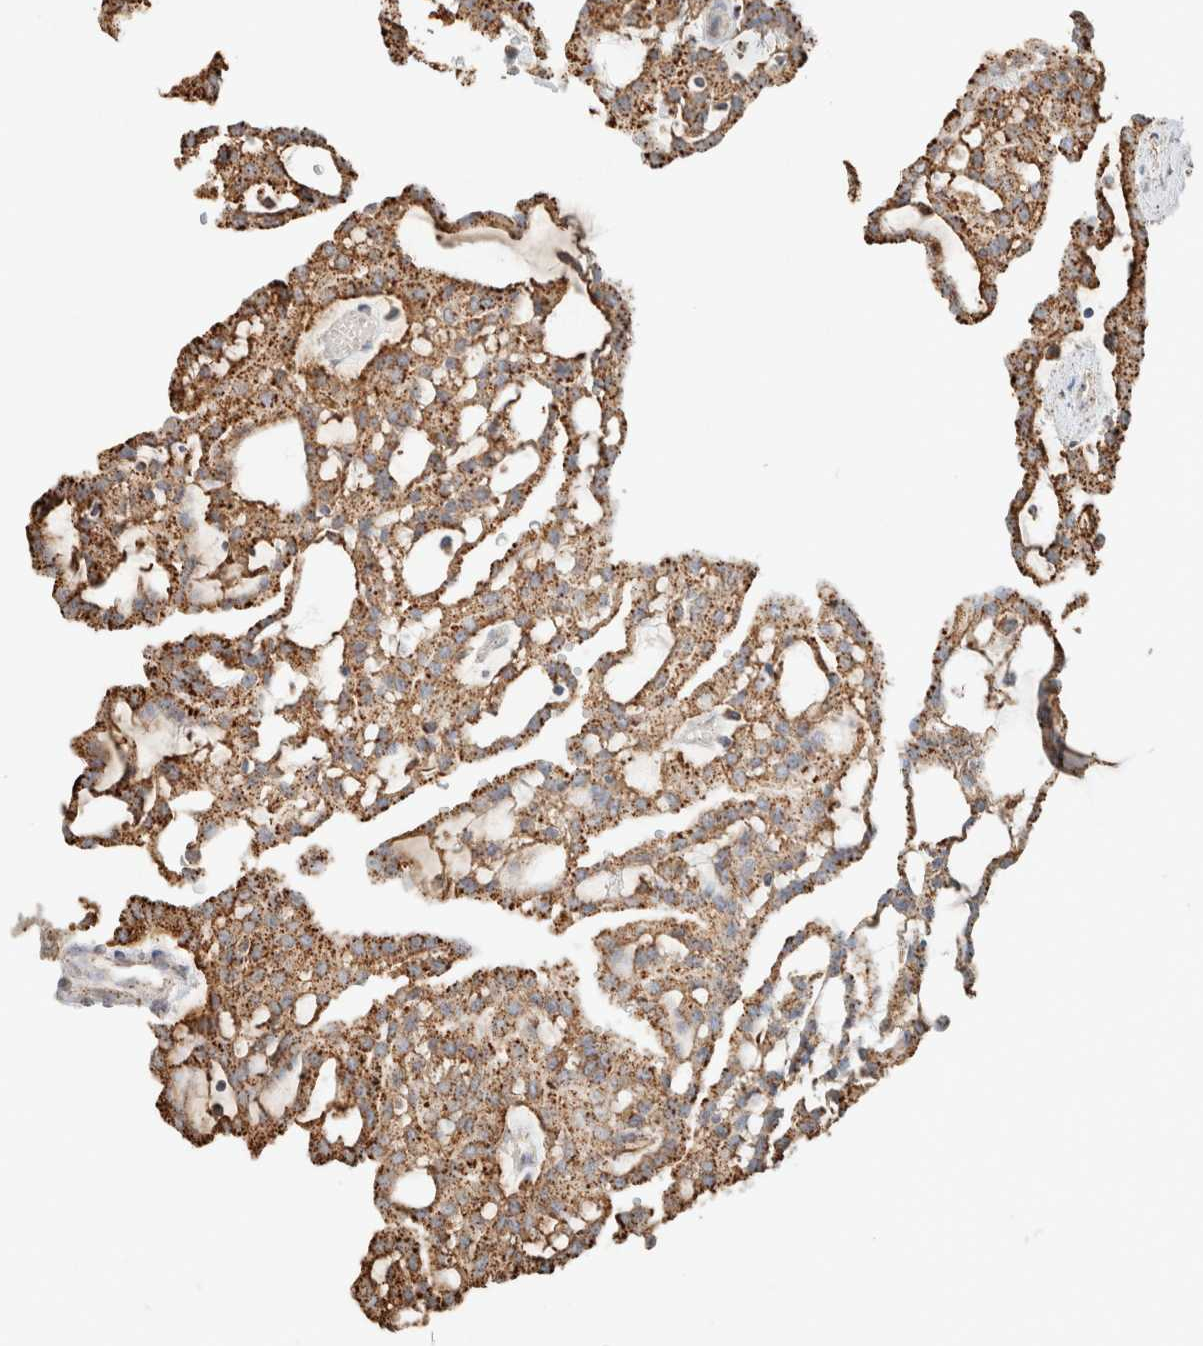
{"staining": {"intensity": "moderate", "quantity": ">75%", "location": "cytoplasmic/membranous"}, "tissue": "renal cancer", "cell_type": "Tumor cells", "image_type": "cancer", "snomed": [{"axis": "morphology", "description": "Adenocarcinoma, NOS"}, {"axis": "topography", "description": "Kidney"}], "caption": "Renal cancer tissue demonstrates moderate cytoplasmic/membranous positivity in about >75% of tumor cells (IHC, brightfield microscopy, high magnification).", "gene": "CTSC", "patient": {"sex": "male", "age": 63}}